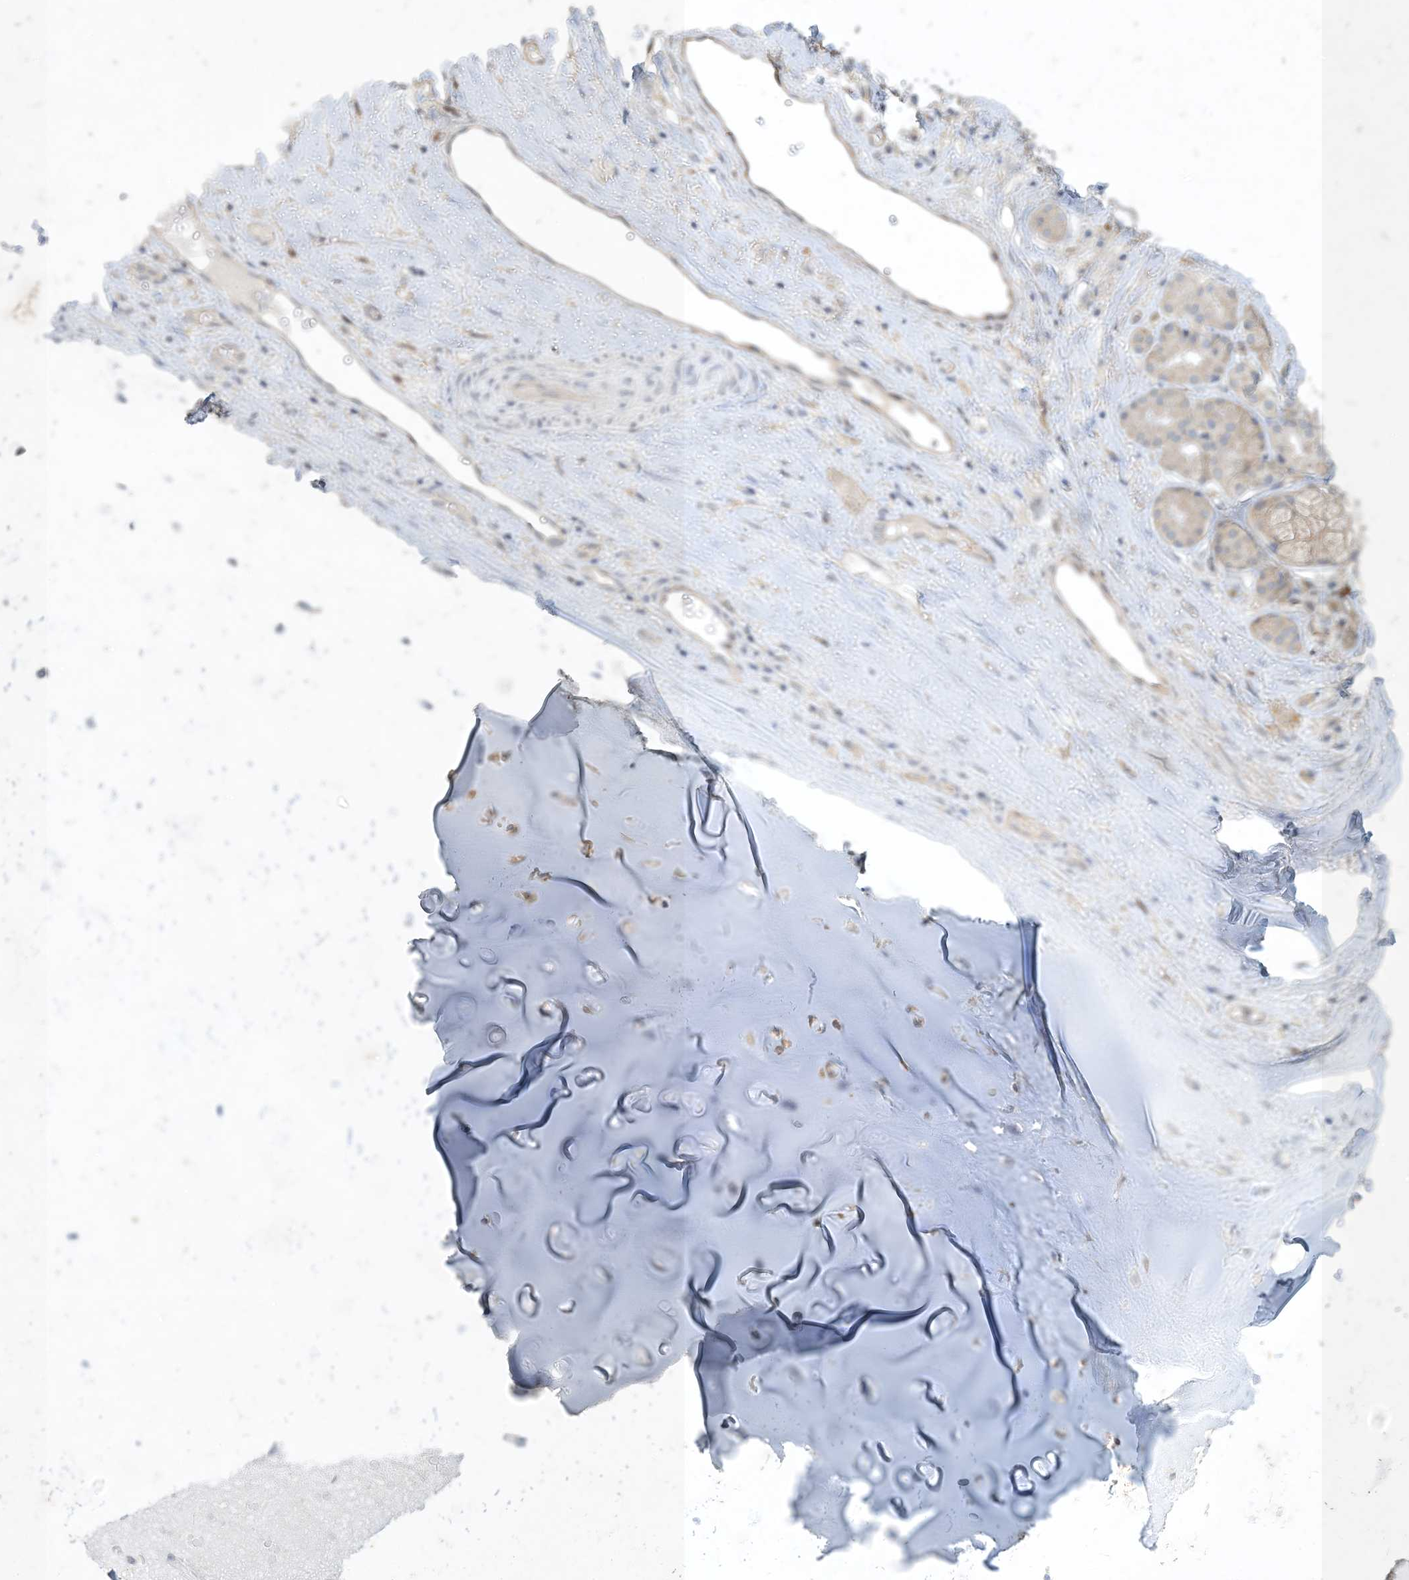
{"staining": {"intensity": "strong", "quantity": ">75%", "location": "cytoplasmic/membranous"}, "tissue": "adipose tissue", "cell_type": "Adipocytes", "image_type": "normal", "snomed": [{"axis": "morphology", "description": "Normal tissue, NOS"}, {"axis": "morphology", "description": "Basal cell carcinoma"}, {"axis": "topography", "description": "Cartilage tissue"}, {"axis": "topography", "description": "Nasopharynx"}, {"axis": "topography", "description": "Oral tissue"}], "caption": "IHC (DAB (3,3'-diaminobenzidine)) staining of unremarkable human adipose tissue reveals strong cytoplasmic/membranous protein expression in about >75% of adipocytes.", "gene": "CDS1", "patient": {"sex": "female", "age": 77}}